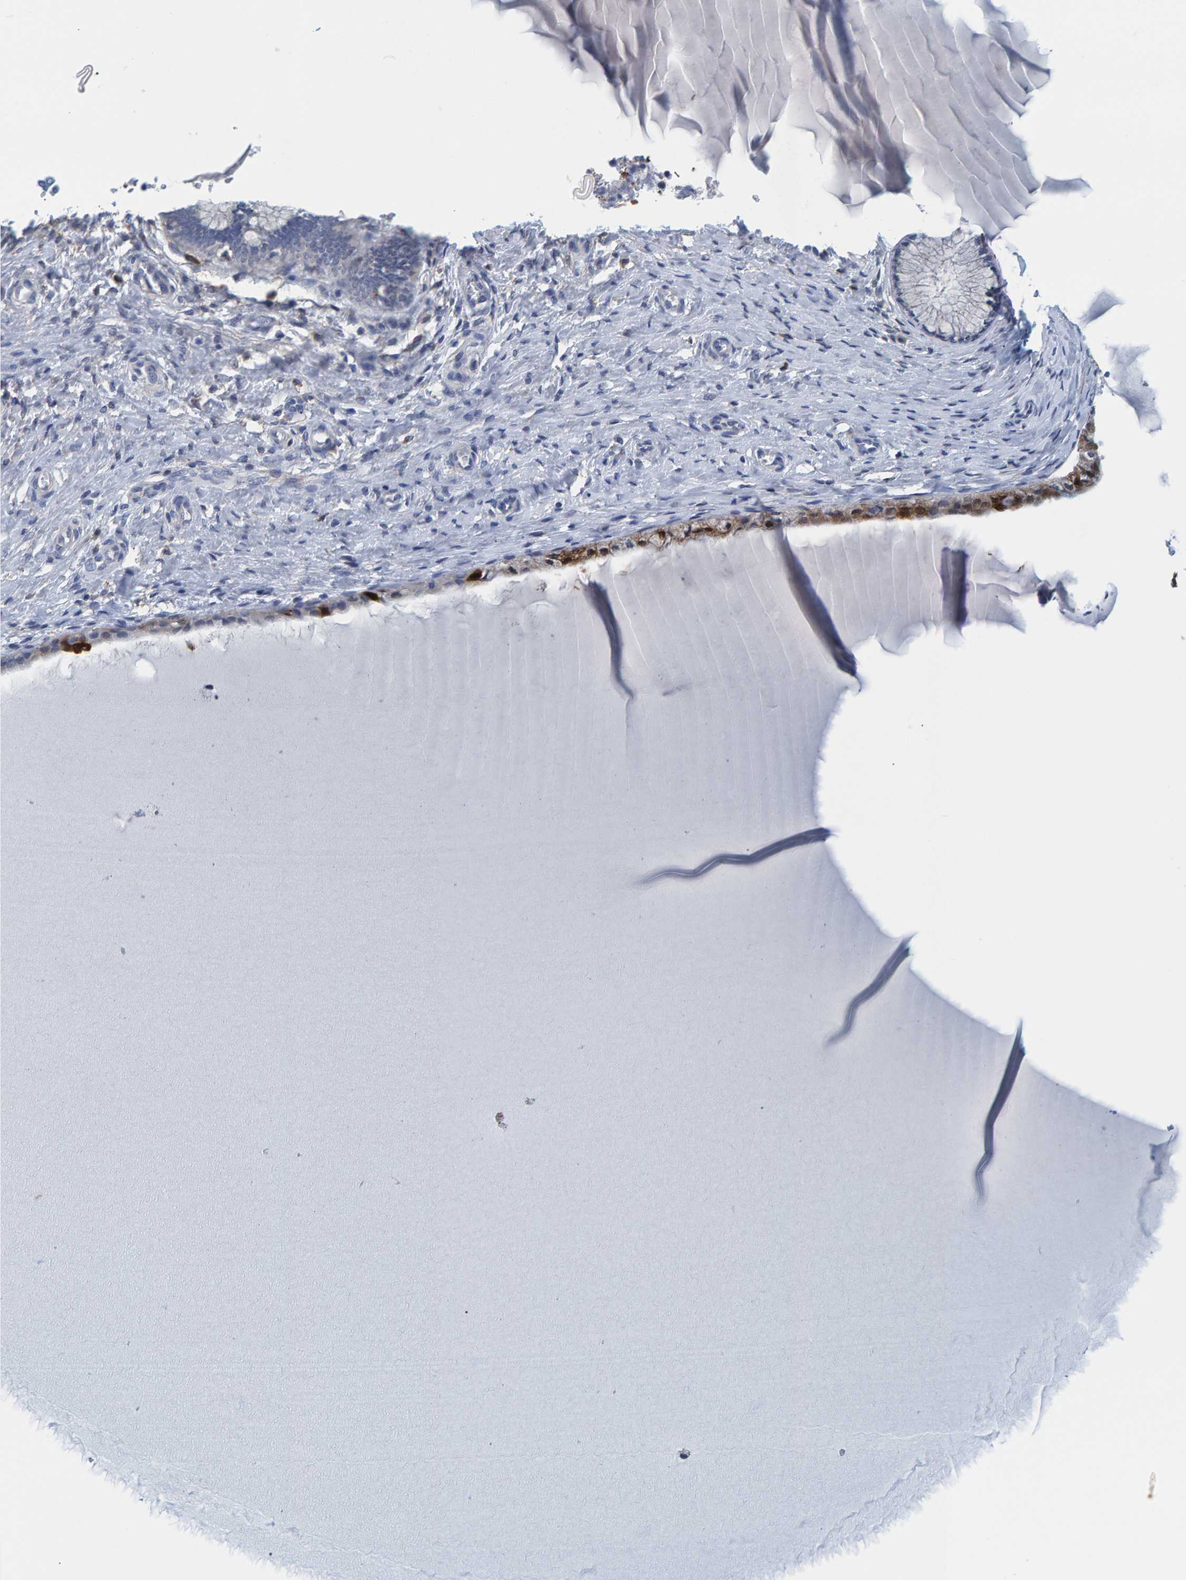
{"staining": {"intensity": "moderate", "quantity": "<25%", "location": "cytoplasmic/membranous,nuclear"}, "tissue": "cervix", "cell_type": "Glandular cells", "image_type": "normal", "snomed": [{"axis": "morphology", "description": "Normal tissue, NOS"}, {"axis": "topography", "description": "Cervix"}], "caption": "Glandular cells exhibit low levels of moderate cytoplasmic/membranous,nuclear staining in approximately <25% of cells in benign human cervix.", "gene": "IDO1", "patient": {"sex": "female", "age": 55}}